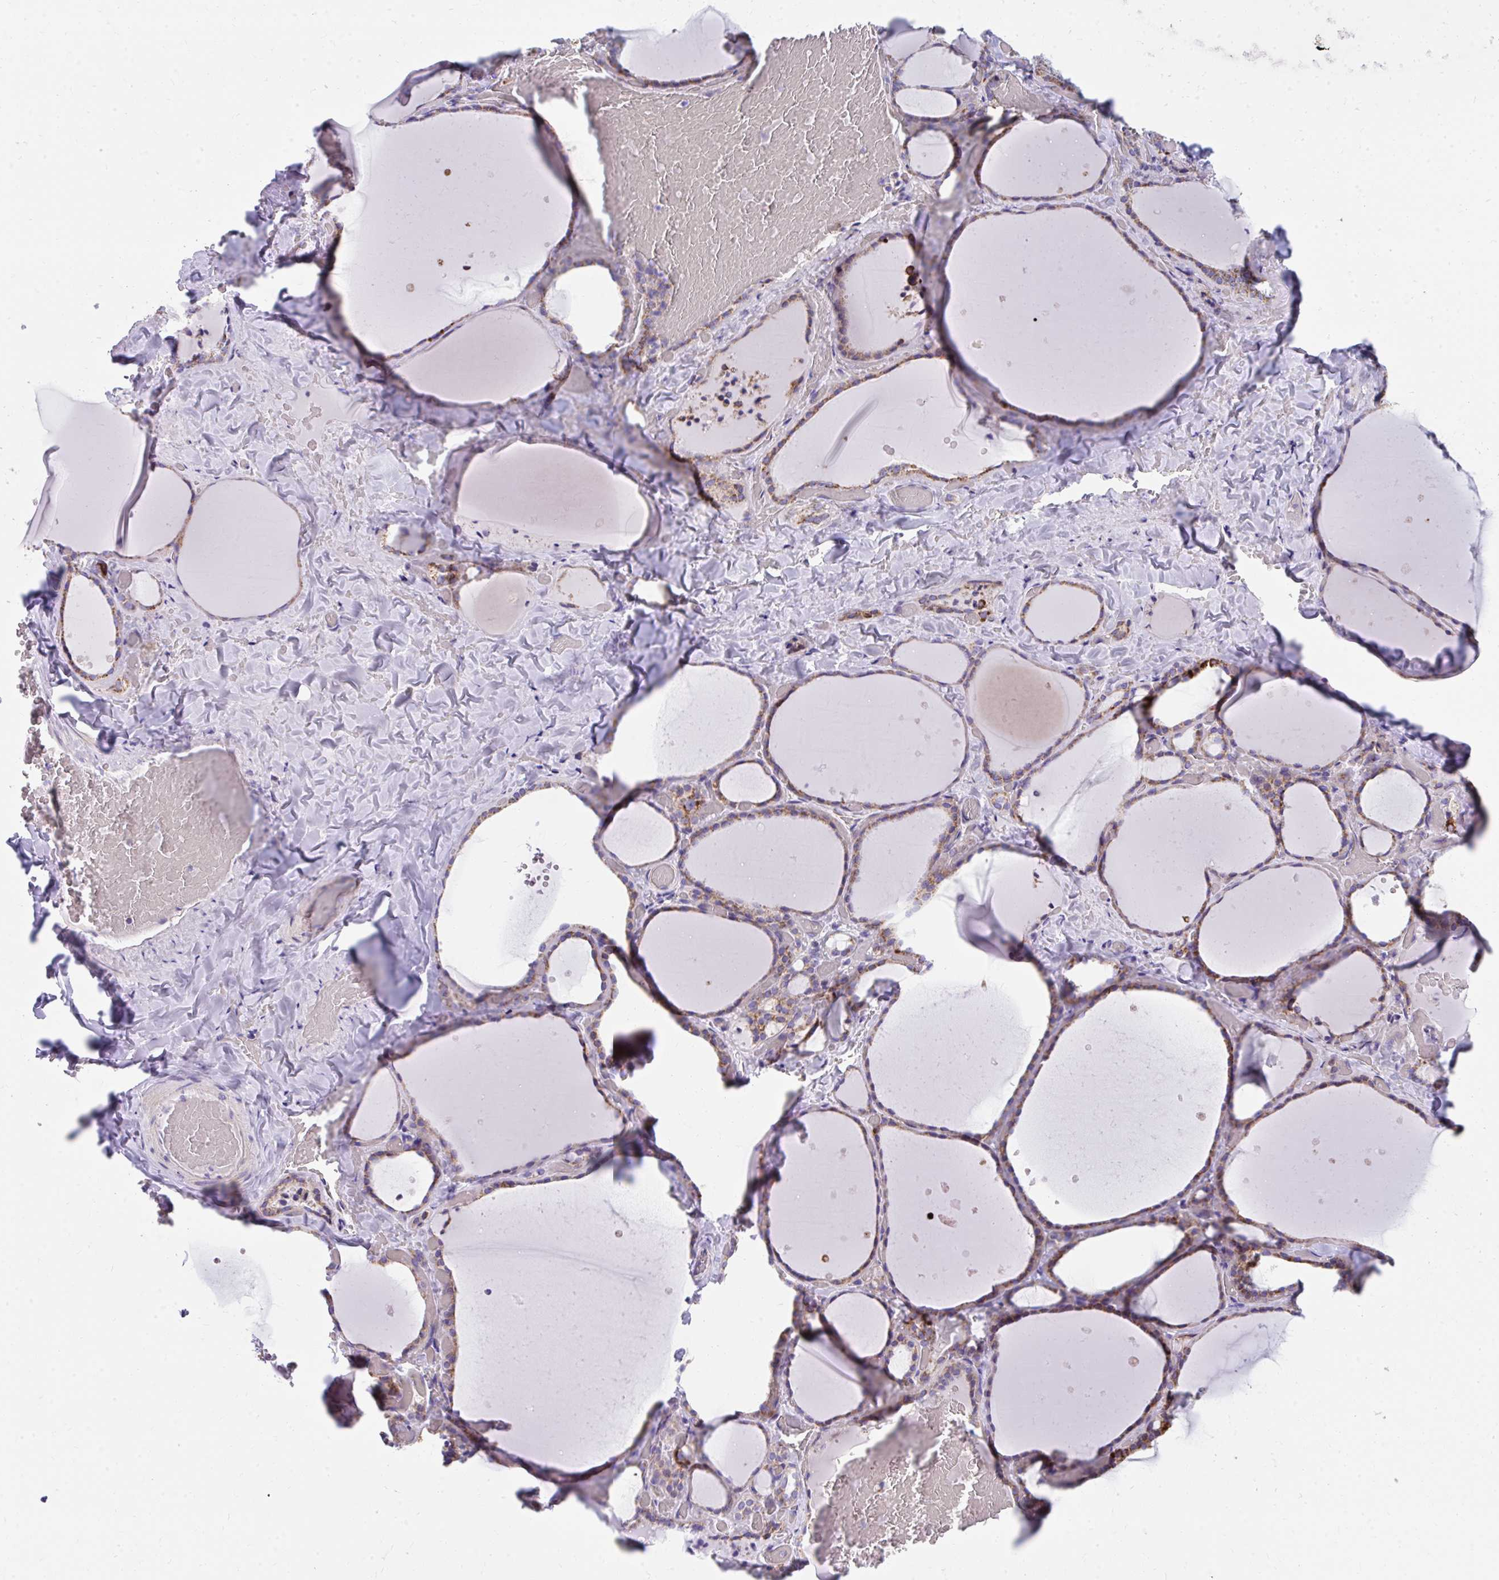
{"staining": {"intensity": "moderate", "quantity": ">75%", "location": "cytoplasmic/membranous"}, "tissue": "thyroid gland", "cell_type": "Glandular cells", "image_type": "normal", "snomed": [{"axis": "morphology", "description": "Normal tissue, NOS"}, {"axis": "topography", "description": "Thyroid gland"}], "caption": "The photomicrograph displays a brown stain indicating the presence of a protein in the cytoplasmic/membranous of glandular cells in thyroid gland. (DAB (3,3'-diaminobenzidine) = brown stain, brightfield microscopy at high magnification).", "gene": "IL37", "patient": {"sex": "female", "age": 36}}